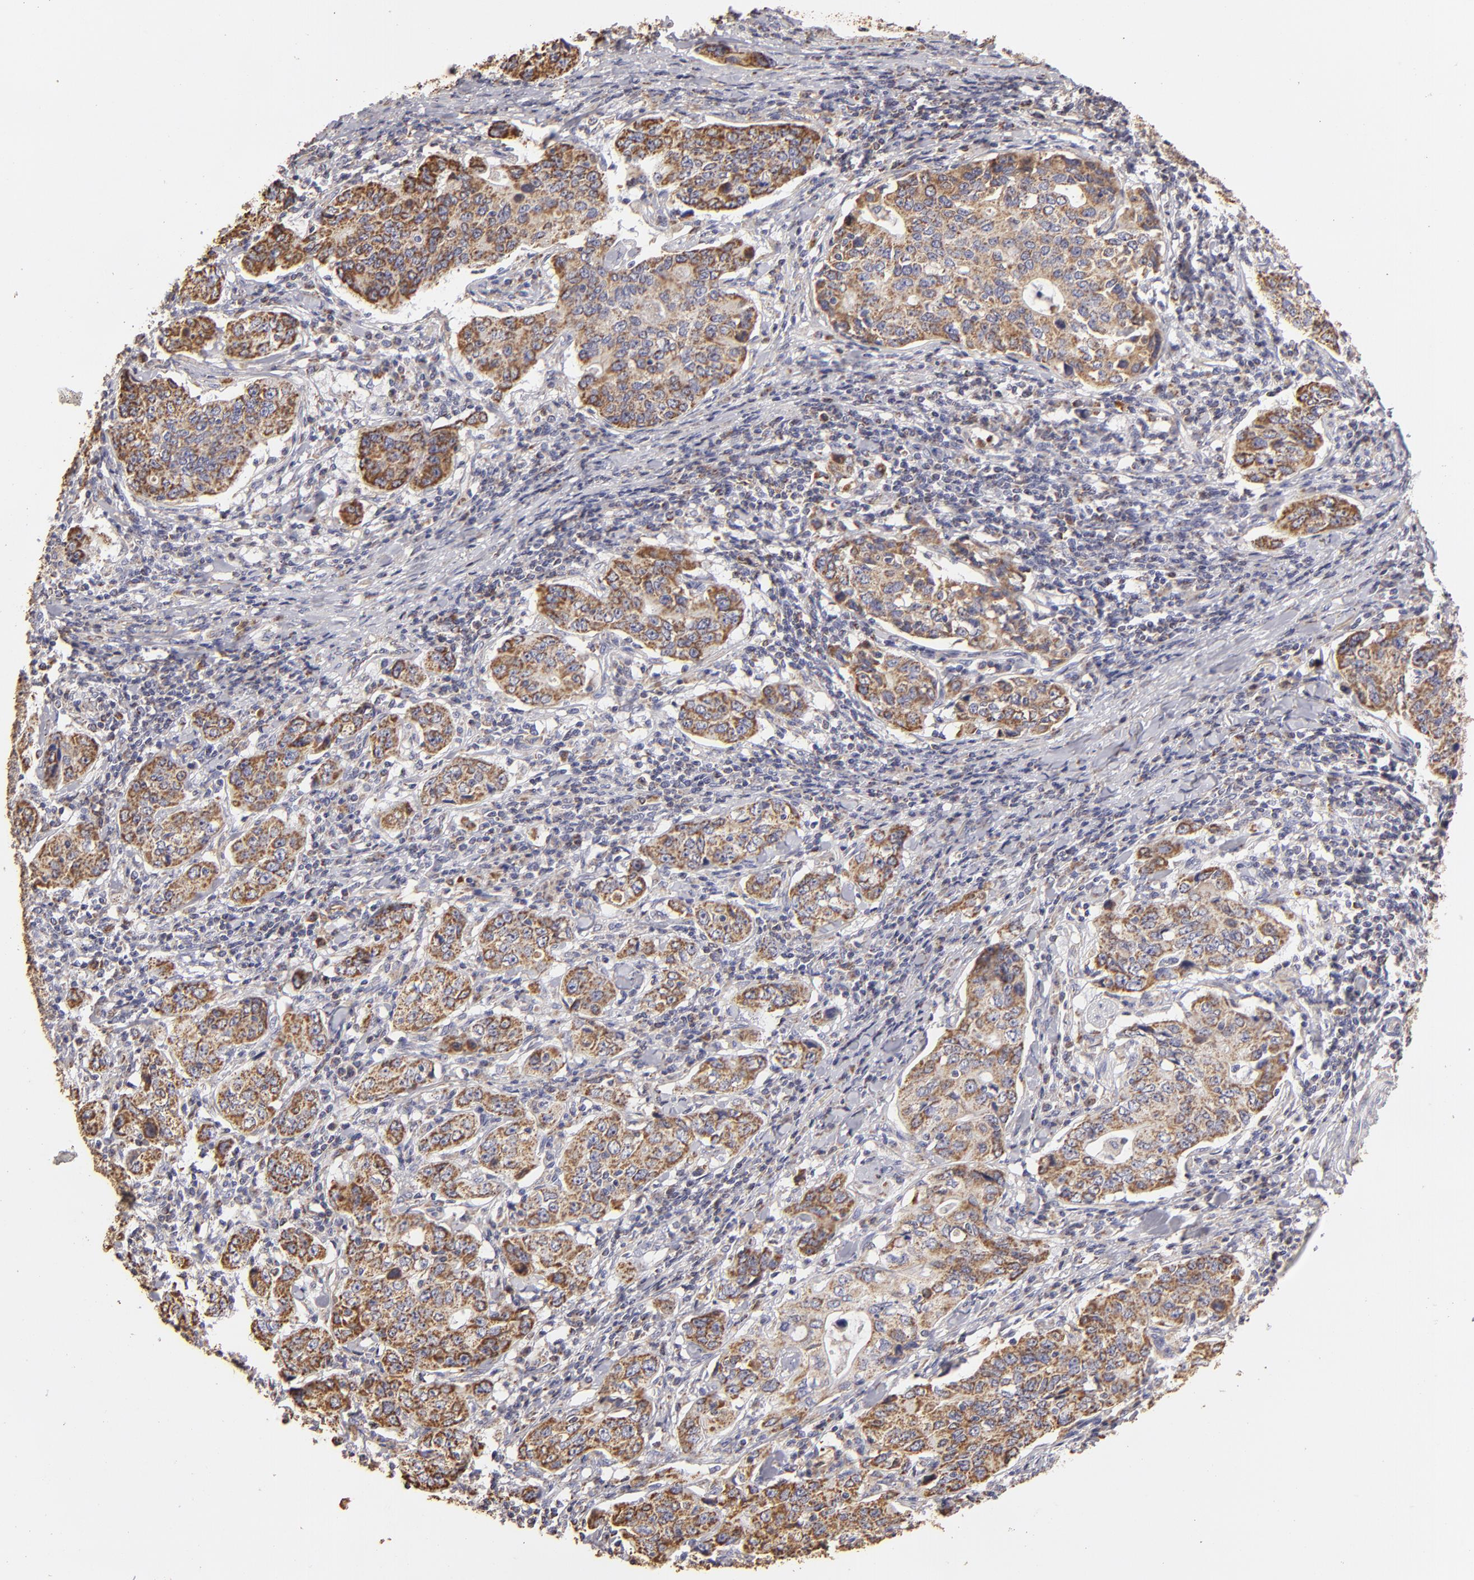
{"staining": {"intensity": "moderate", "quantity": ">75%", "location": "cytoplasmic/membranous"}, "tissue": "stomach cancer", "cell_type": "Tumor cells", "image_type": "cancer", "snomed": [{"axis": "morphology", "description": "Adenocarcinoma, NOS"}, {"axis": "topography", "description": "Esophagus"}, {"axis": "topography", "description": "Stomach"}], "caption": "About >75% of tumor cells in adenocarcinoma (stomach) show moderate cytoplasmic/membranous protein staining as visualized by brown immunohistochemical staining.", "gene": "CFB", "patient": {"sex": "male", "age": 74}}